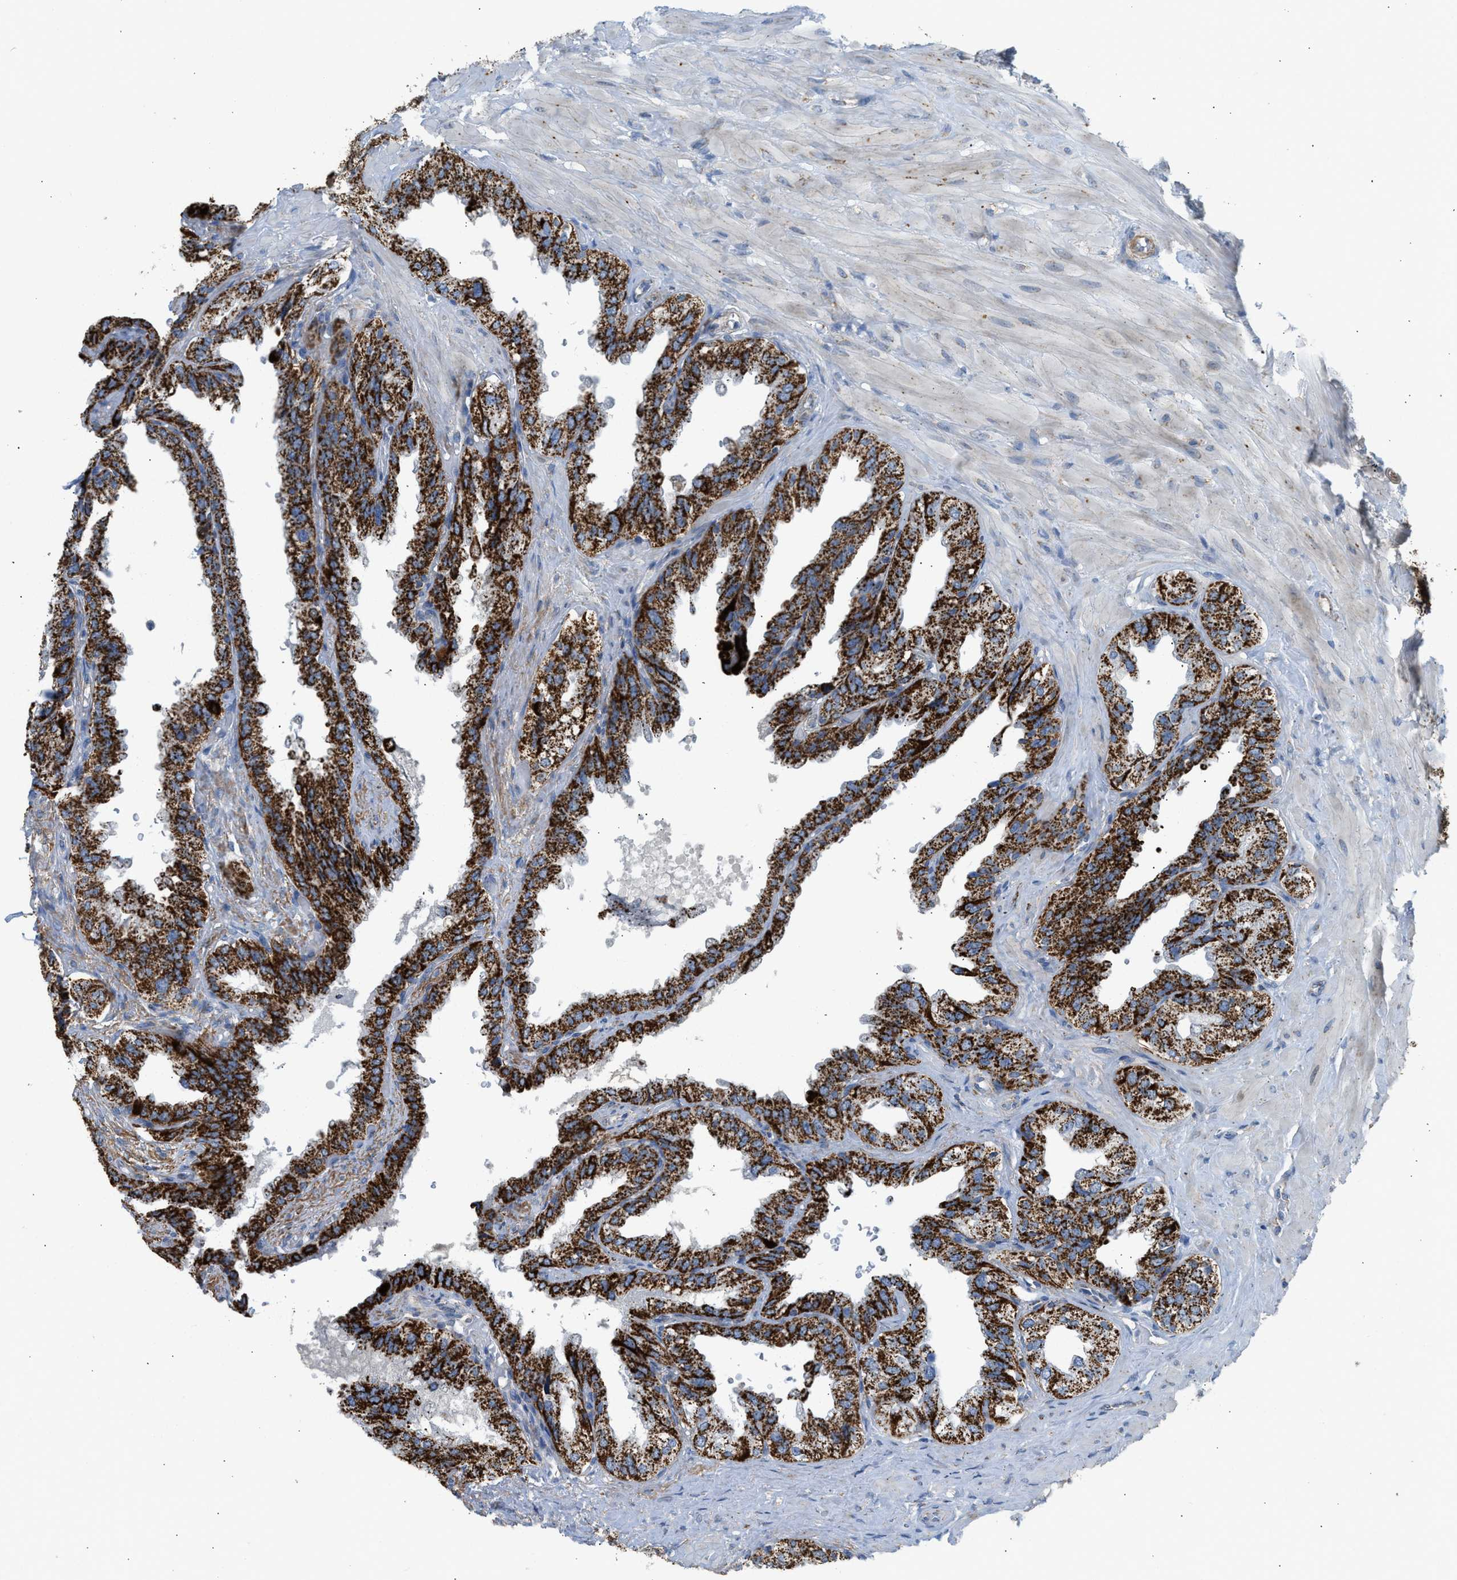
{"staining": {"intensity": "strong", "quantity": "25%-75%", "location": "cytoplasmic/membranous"}, "tissue": "seminal vesicle", "cell_type": "Glandular cells", "image_type": "normal", "snomed": [{"axis": "morphology", "description": "Normal tissue, NOS"}, {"axis": "topography", "description": "Seminal veicle"}], "caption": "Immunohistochemical staining of normal seminal vesicle demonstrates 25%-75% levels of strong cytoplasmic/membranous protein expression in approximately 25%-75% of glandular cells. (brown staining indicates protein expression, while blue staining denotes nuclei).", "gene": "GOT2", "patient": {"sex": "male", "age": 68}}